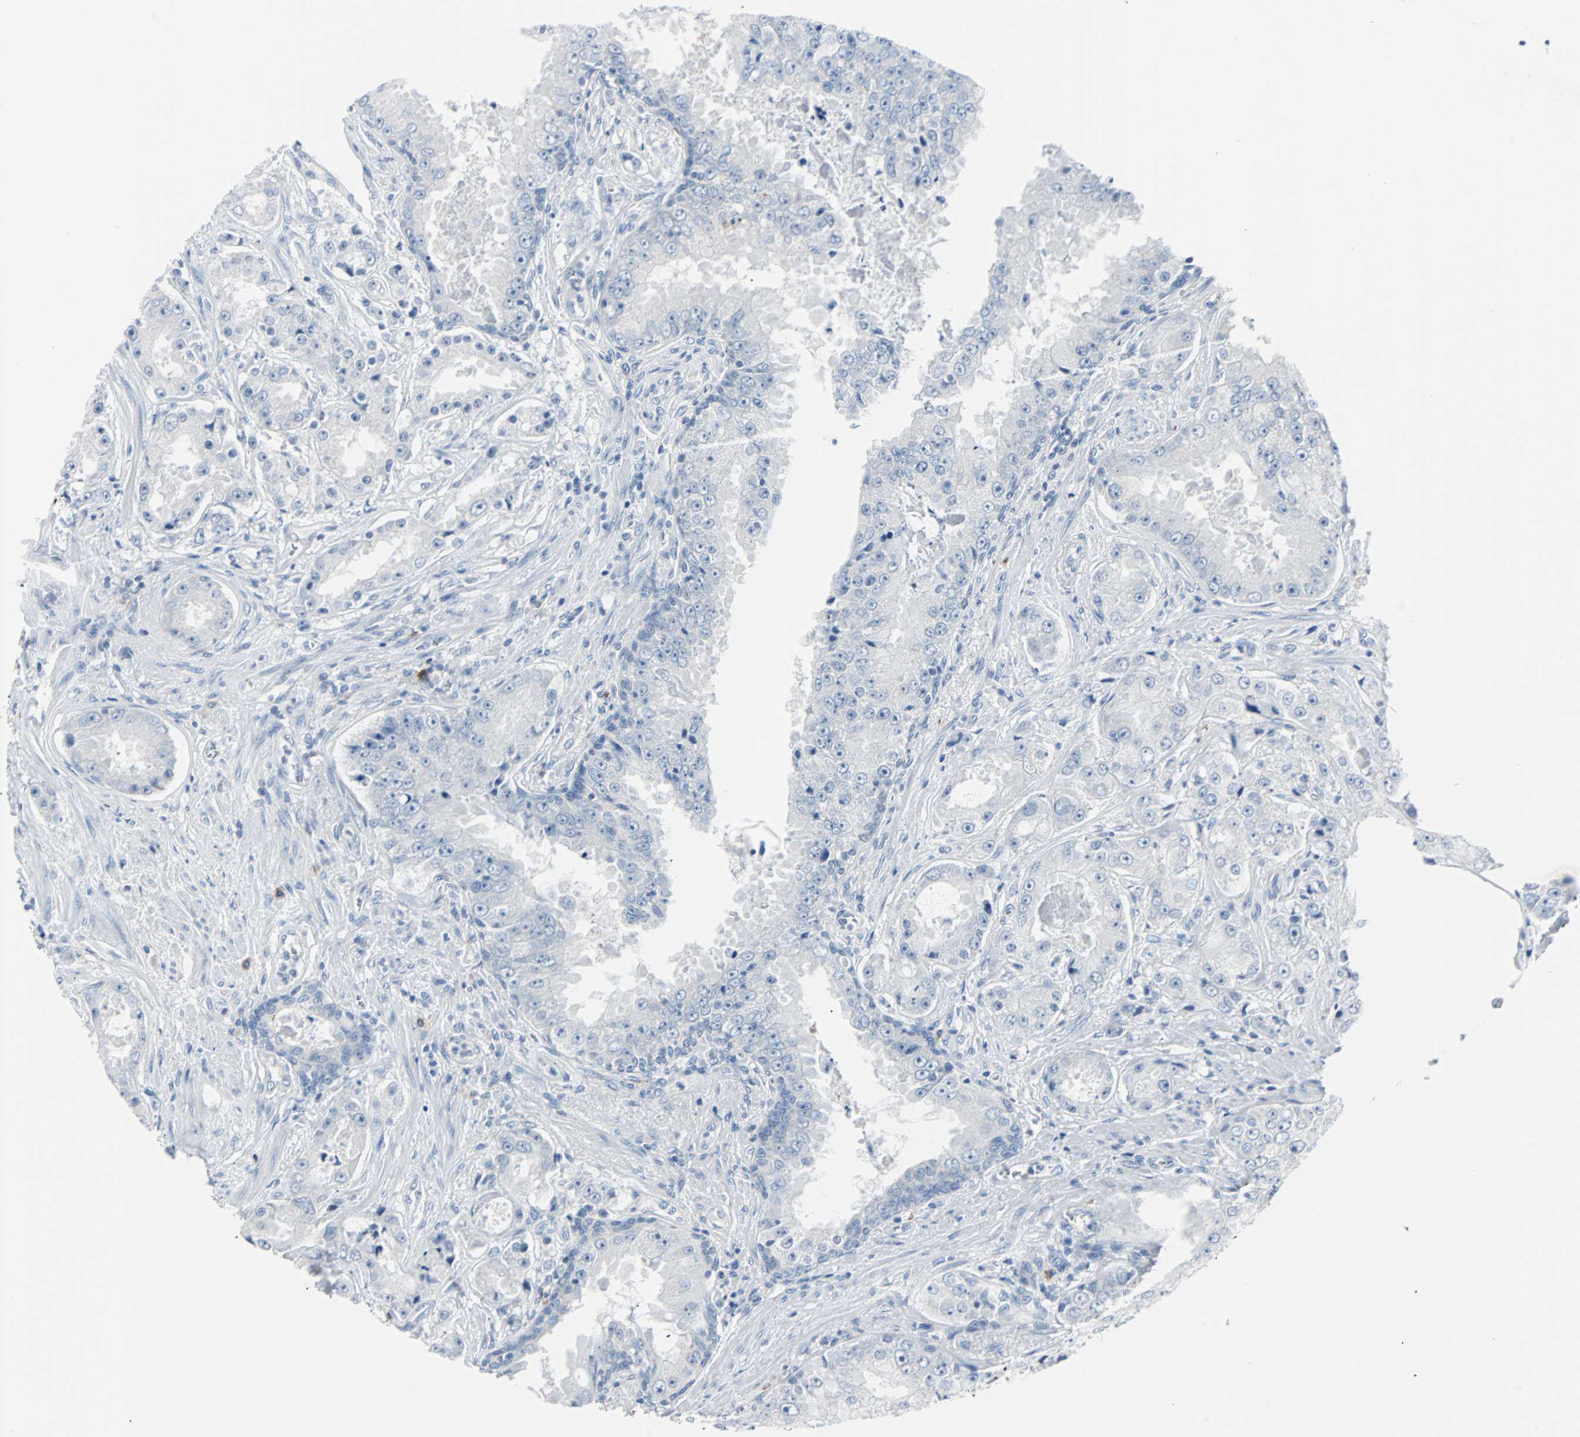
{"staining": {"intensity": "negative", "quantity": "none", "location": "none"}, "tissue": "prostate cancer", "cell_type": "Tumor cells", "image_type": "cancer", "snomed": [{"axis": "morphology", "description": "Adenocarcinoma, High grade"}, {"axis": "topography", "description": "Prostate"}], "caption": "Protein analysis of prostate cancer exhibits no significant expression in tumor cells. (DAB (3,3'-diaminobenzidine) IHC with hematoxylin counter stain).", "gene": "RASA1", "patient": {"sex": "male", "age": 73}}